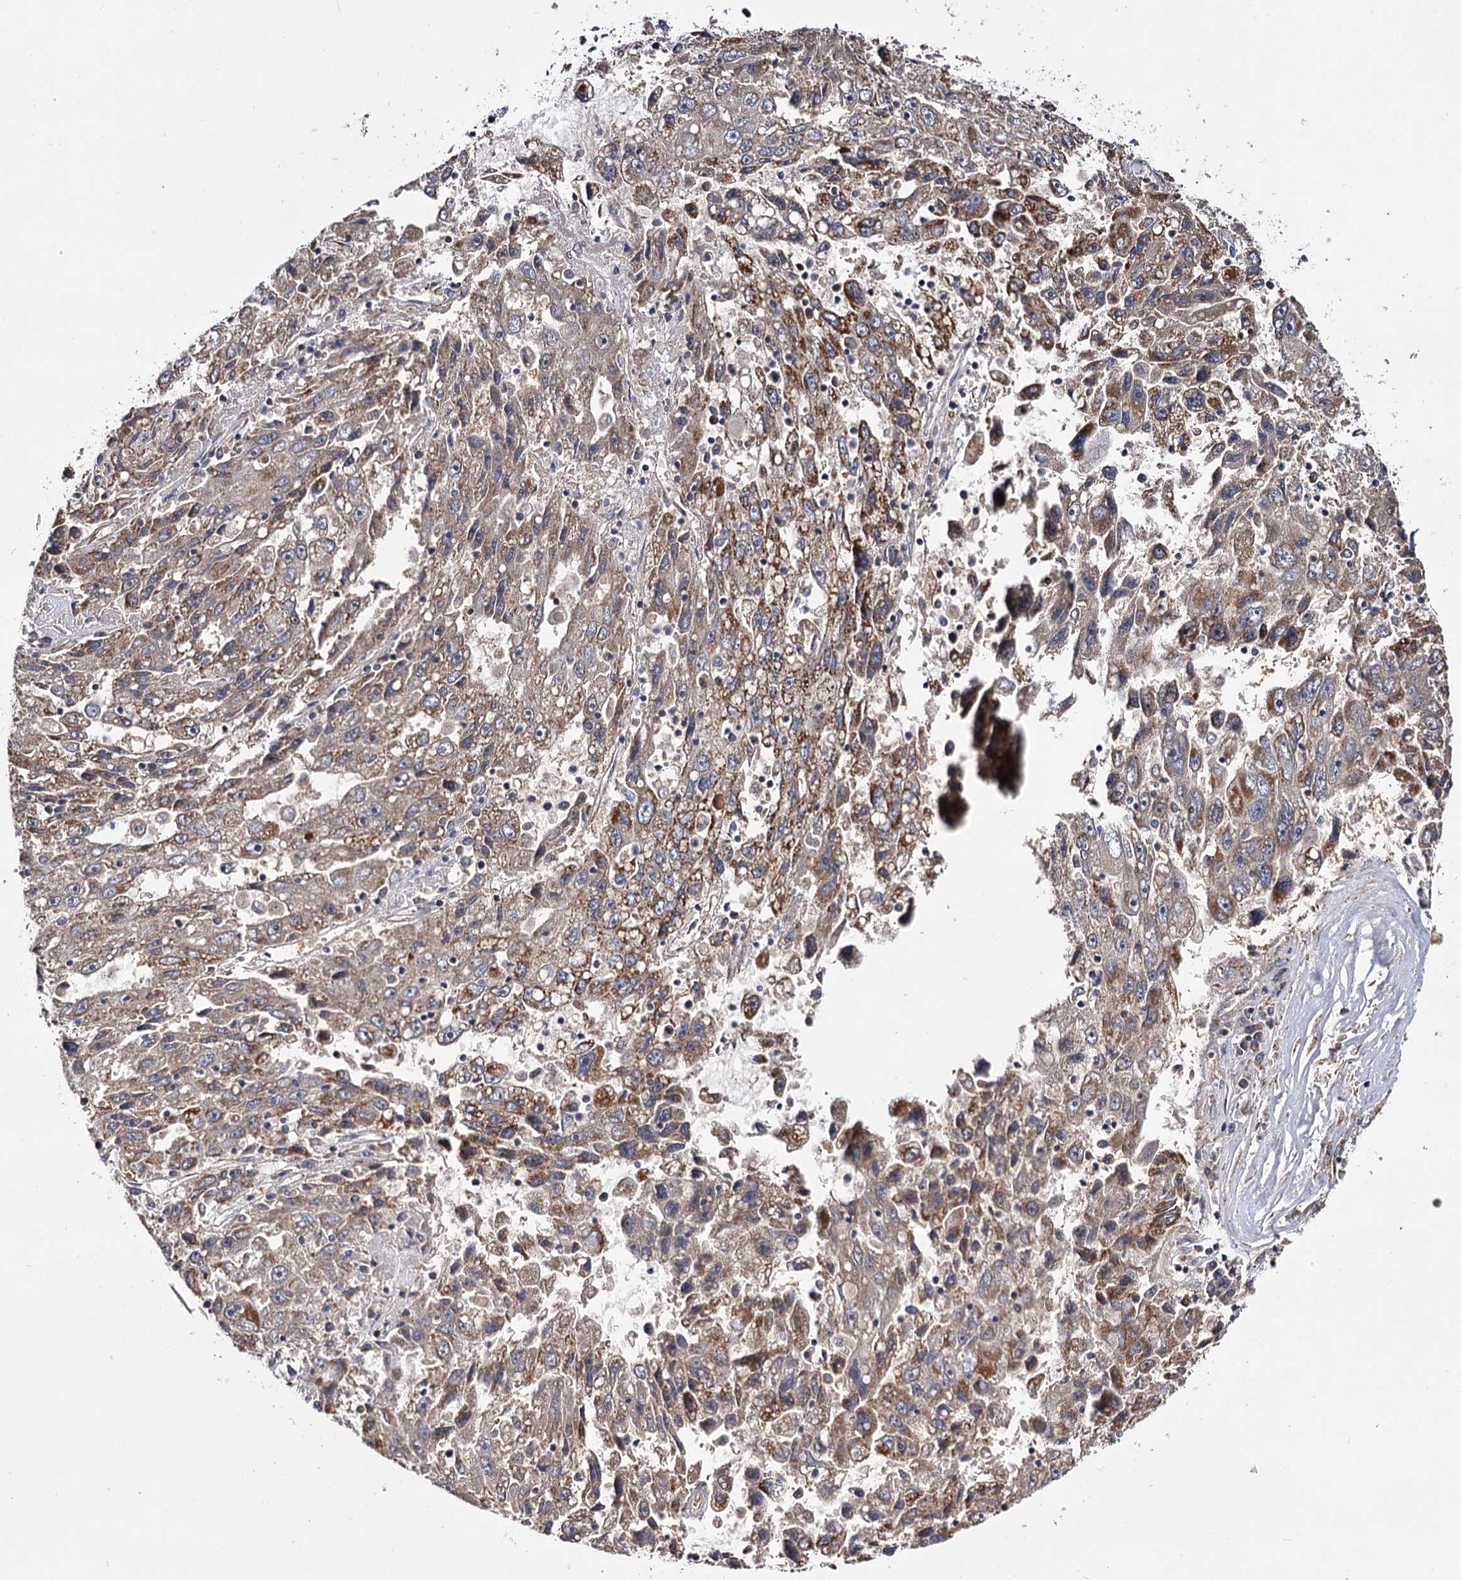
{"staining": {"intensity": "moderate", "quantity": "25%-75%", "location": "cytoplasmic/membranous"}, "tissue": "liver cancer", "cell_type": "Tumor cells", "image_type": "cancer", "snomed": [{"axis": "morphology", "description": "Carcinoma, Hepatocellular, NOS"}, {"axis": "topography", "description": "Liver"}], "caption": "This is a photomicrograph of immunohistochemistry staining of liver cancer, which shows moderate expression in the cytoplasmic/membranous of tumor cells.", "gene": "CEP76", "patient": {"sex": "male", "age": 49}}